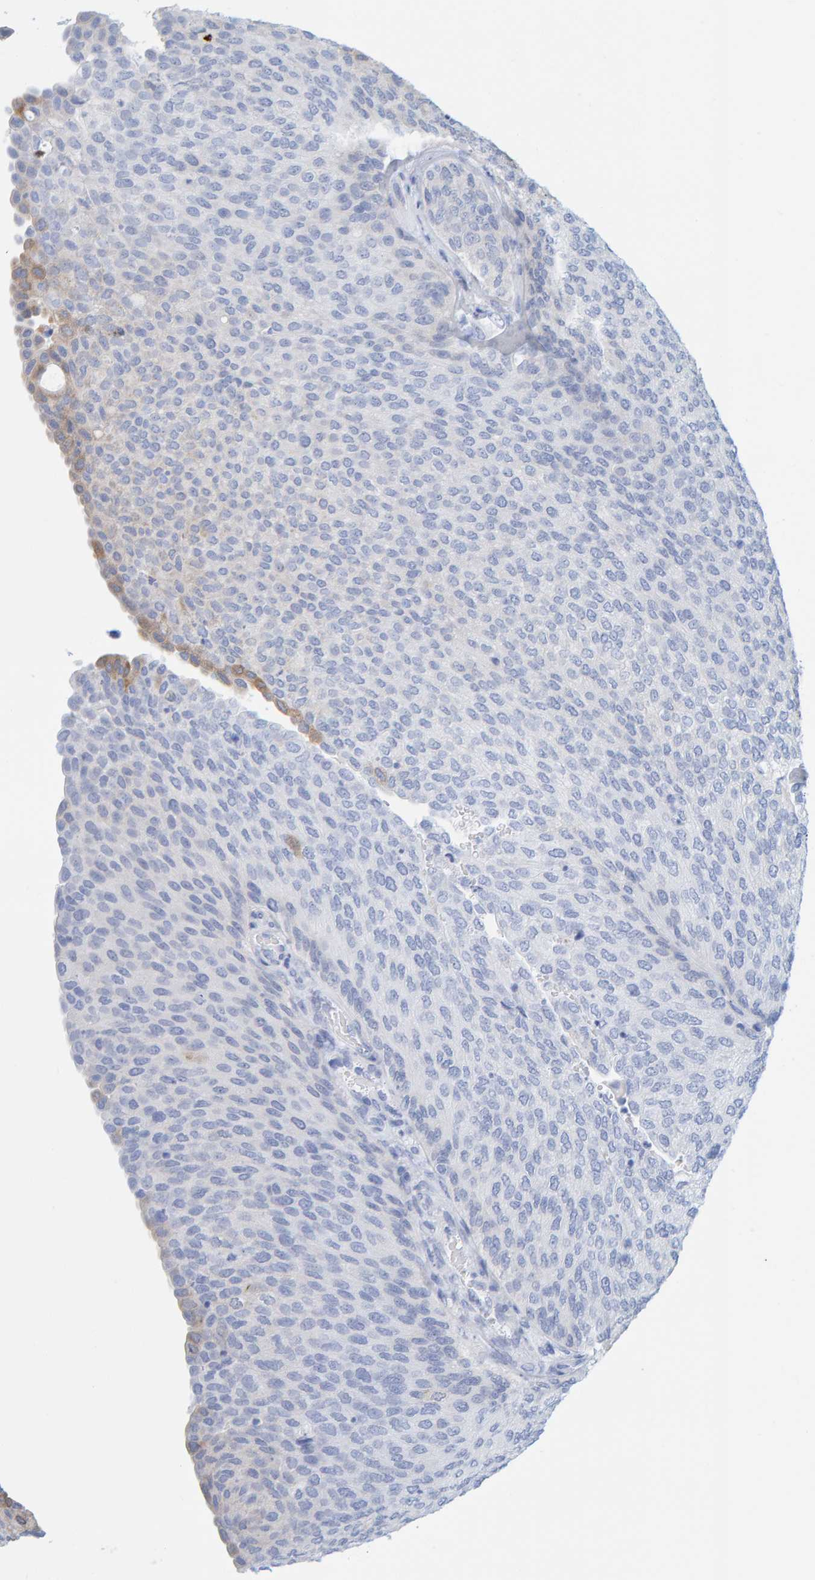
{"staining": {"intensity": "moderate", "quantity": "<25%", "location": "cytoplasmic/membranous"}, "tissue": "urothelial cancer", "cell_type": "Tumor cells", "image_type": "cancer", "snomed": [{"axis": "morphology", "description": "Urothelial carcinoma, Low grade"}, {"axis": "topography", "description": "Urinary bladder"}], "caption": "Immunohistochemical staining of urothelial carcinoma (low-grade) exhibits moderate cytoplasmic/membranous protein expression in approximately <25% of tumor cells.", "gene": "KLHL11", "patient": {"sex": "female", "age": 79}}